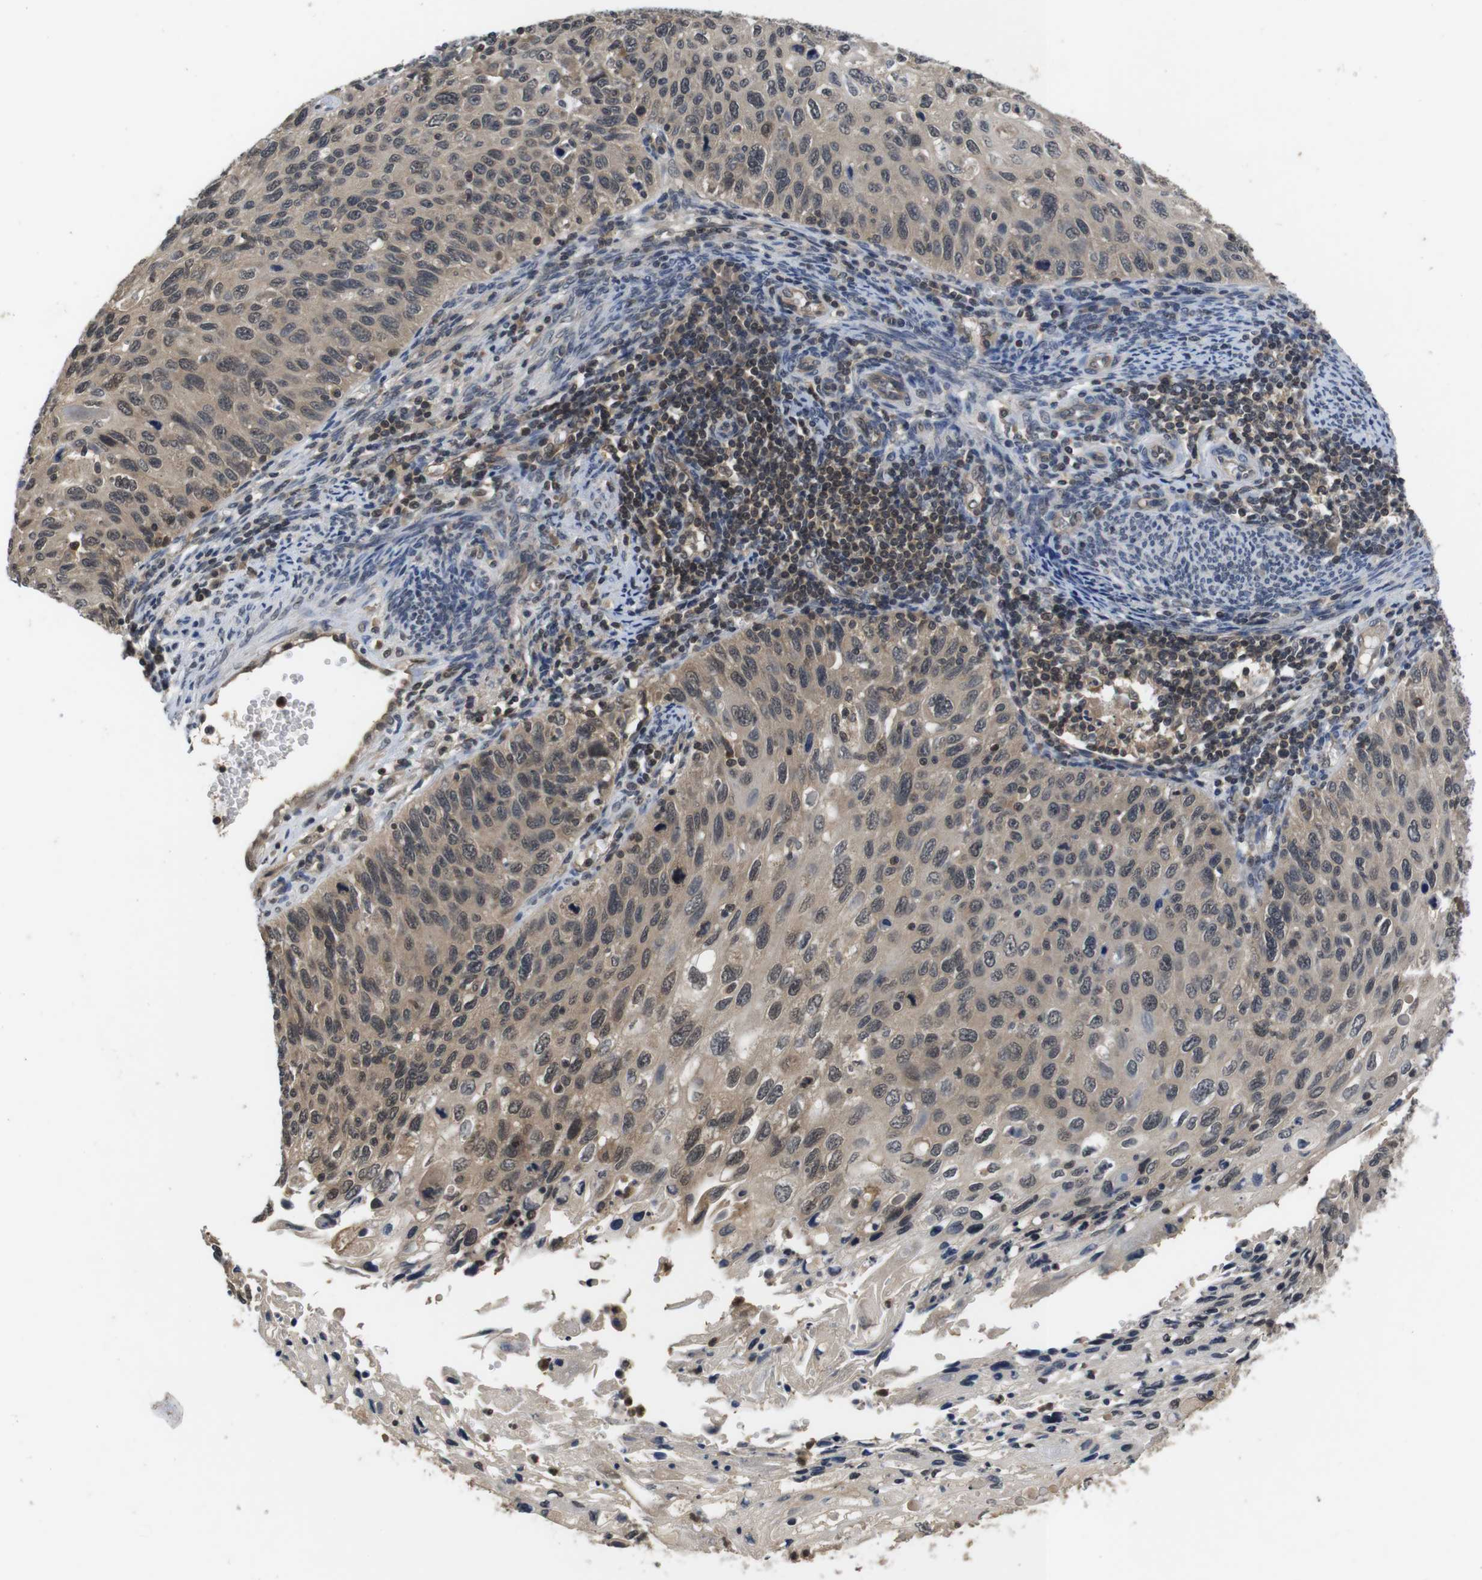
{"staining": {"intensity": "weak", "quantity": ">75%", "location": "cytoplasmic/membranous,nuclear"}, "tissue": "cervical cancer", "cell_type": "Tumor cells", "image_type": "cancer", "snomed": [{"axis": "morphology", "description": "Squamous cell carcinoma, NOS"}, {"axis": "topography", "description": "Cervix"}], "caption": "Cervical cancer tissue demonstrates weak cytoplasmic/membranous and nuclear positivity in about >75% of tumor cells, visualized by immunohistochemistry.", "gene": "FADD", "patient": {"sex": "female", "age": 70}}